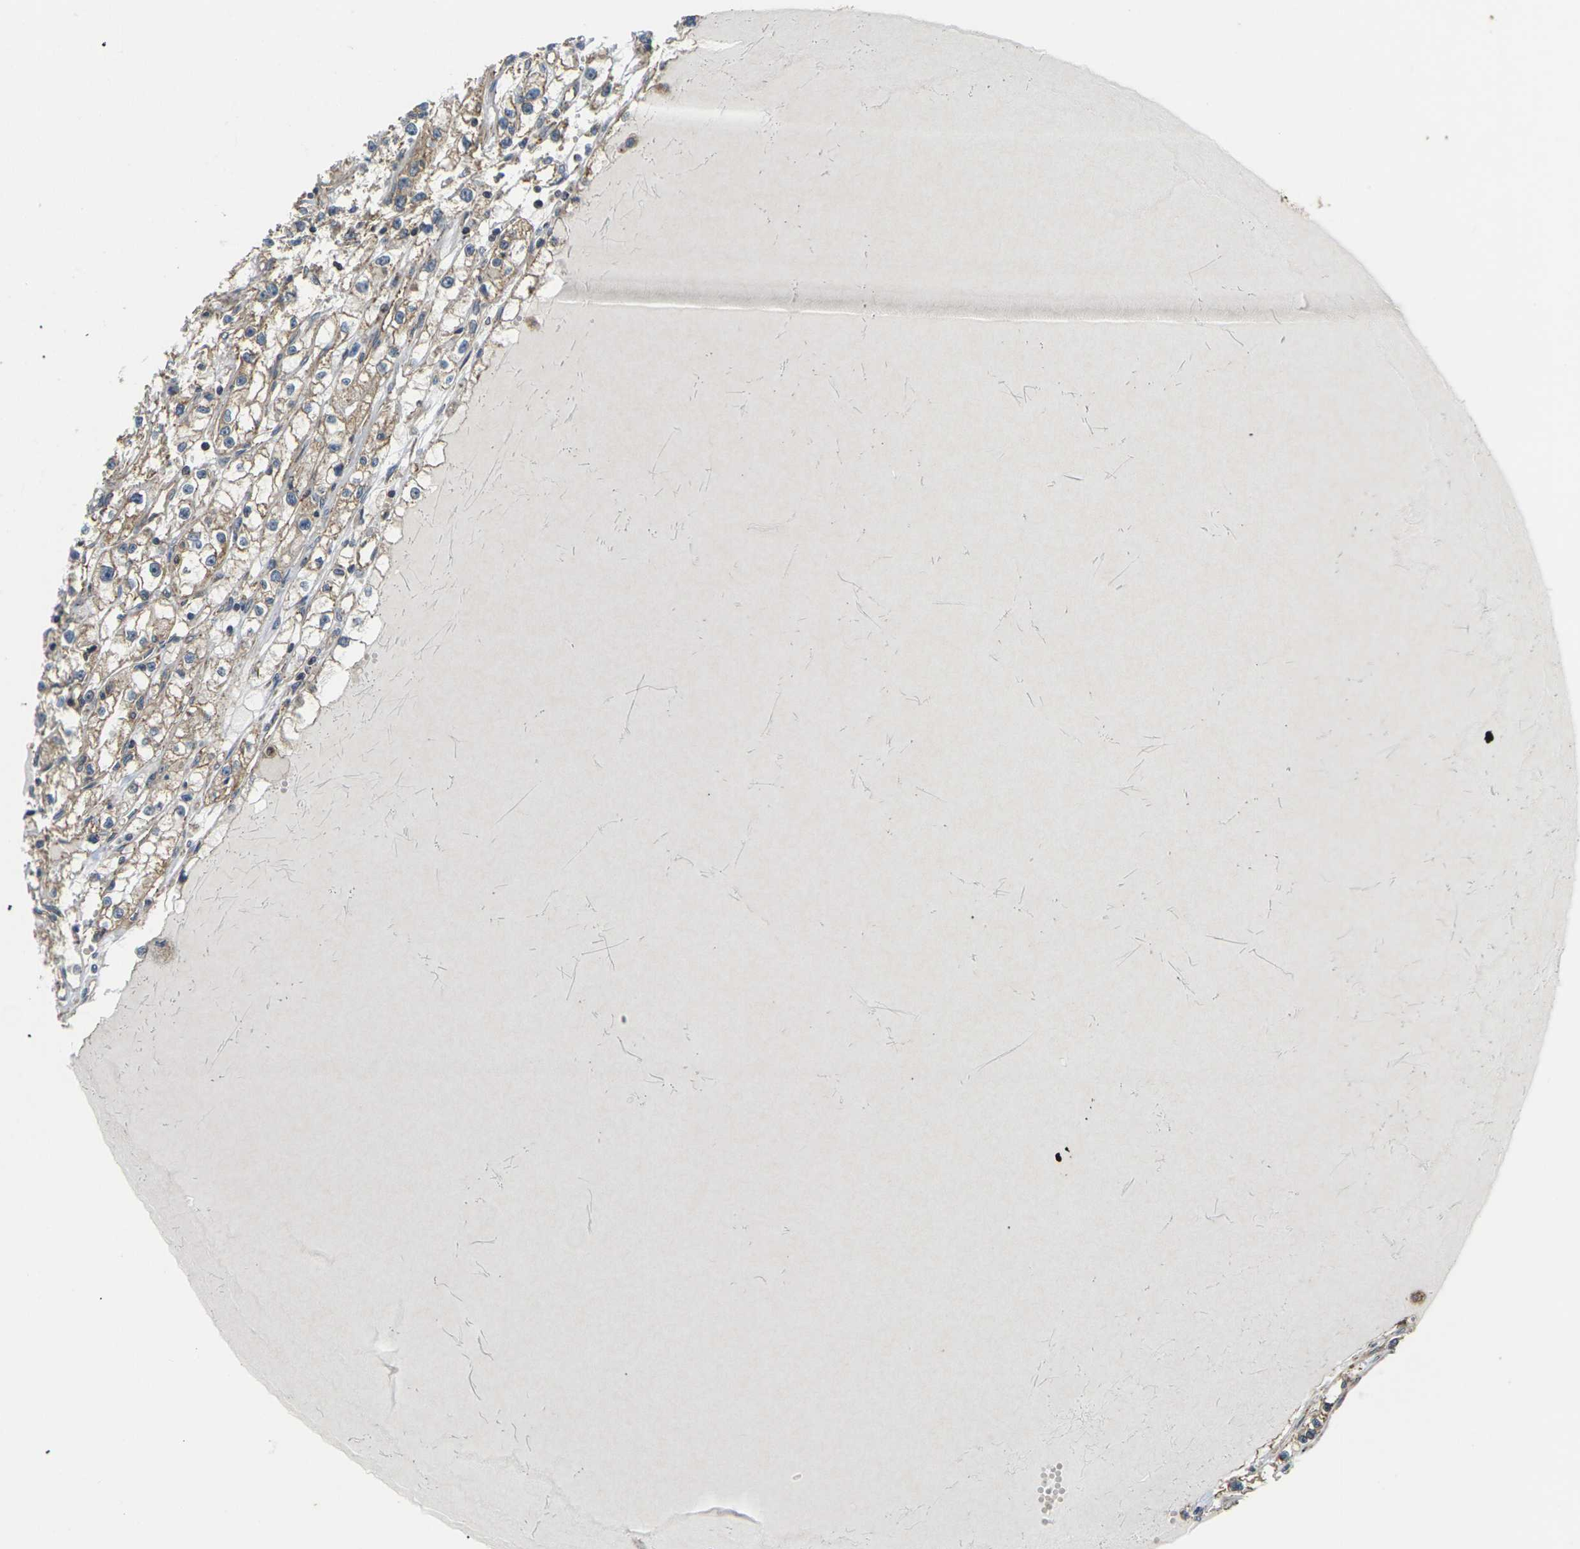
{"staining": {"intensity": "moderate", "quantity": ">75%", "location": "cytoplasmic/membranous"}, "tissue": "renal cancer", "cell_type": "Tumor cells", "image_type": "cancer", "snomed": [{"axis": "morphology", "description": "Adenocarcinoma, NOS"}, {"axis": "topography", "description": "Kidney"}], "caption": "Moderate cytoplasmic/membranous expression is identified in approximately >75% of tumor cells in renal cancer (adenocarcinoma).", "gene": "KSR1", "patient": {"sex": "male", "age": 56}}